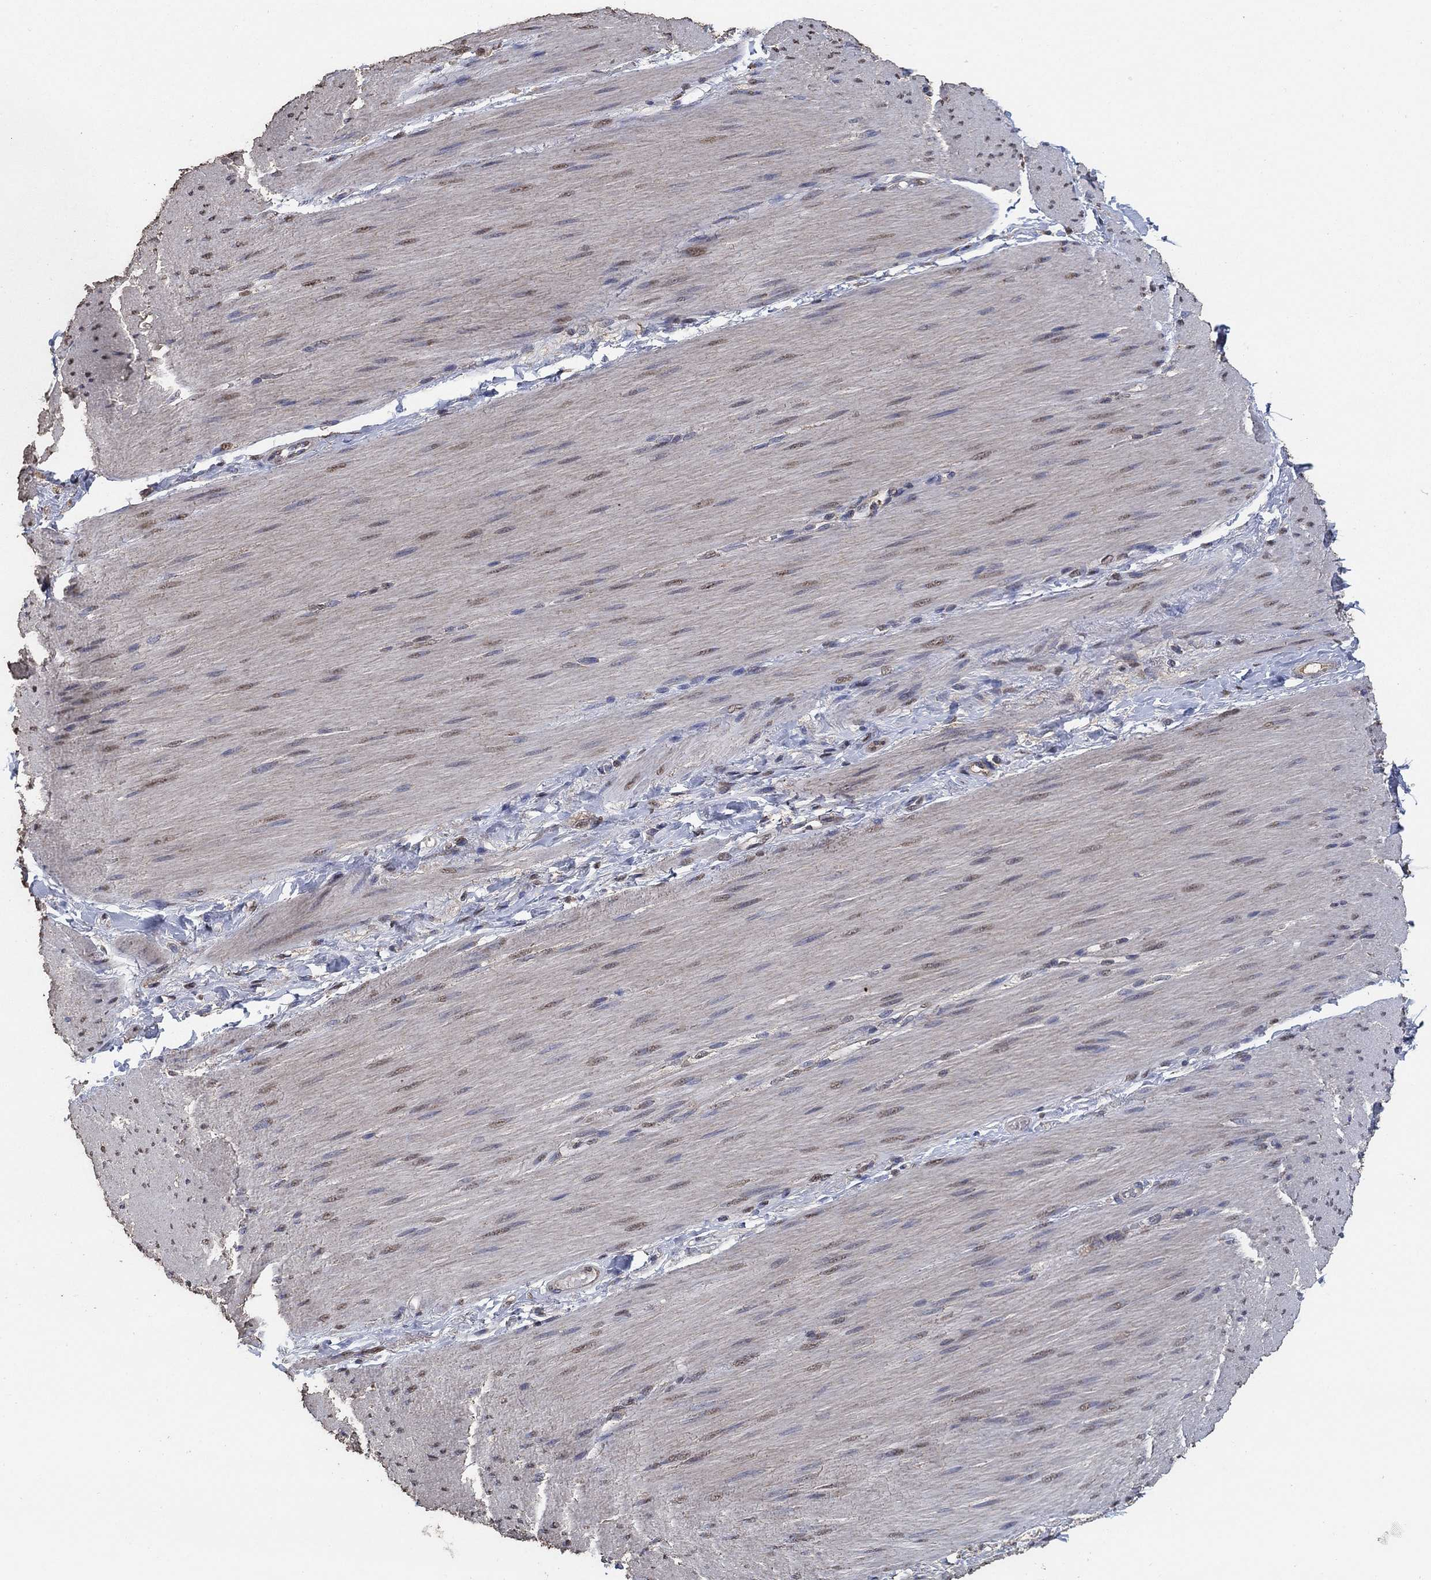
{"staining": {"intensity": "negative", "quantity": "none", "location": "none"}, "tissue": "adipose tissue", "cell_type": "Adipocytes", "image_type": "normal", "snomed": [{"axis": "morphology", "description": "Normal tissue, NOS"}, {"axis": "topography", "description": "Smooth muscle"}, {"axis": "topography", "description": "Duodenum"}, {"axis": "topography", "description": "Peripheral nerve tissue"}], "caption": "Immunohistochemistry (IHC) photomicrograph of normal adipose tissue stained for a protein (brown), which exhibits no expression in adipocytes. (DAB (3,3'-diaminobenzidine) IHC, high magnification).", "gene": "MRPS24", "patient": {"sex": "female", "age": 61}}